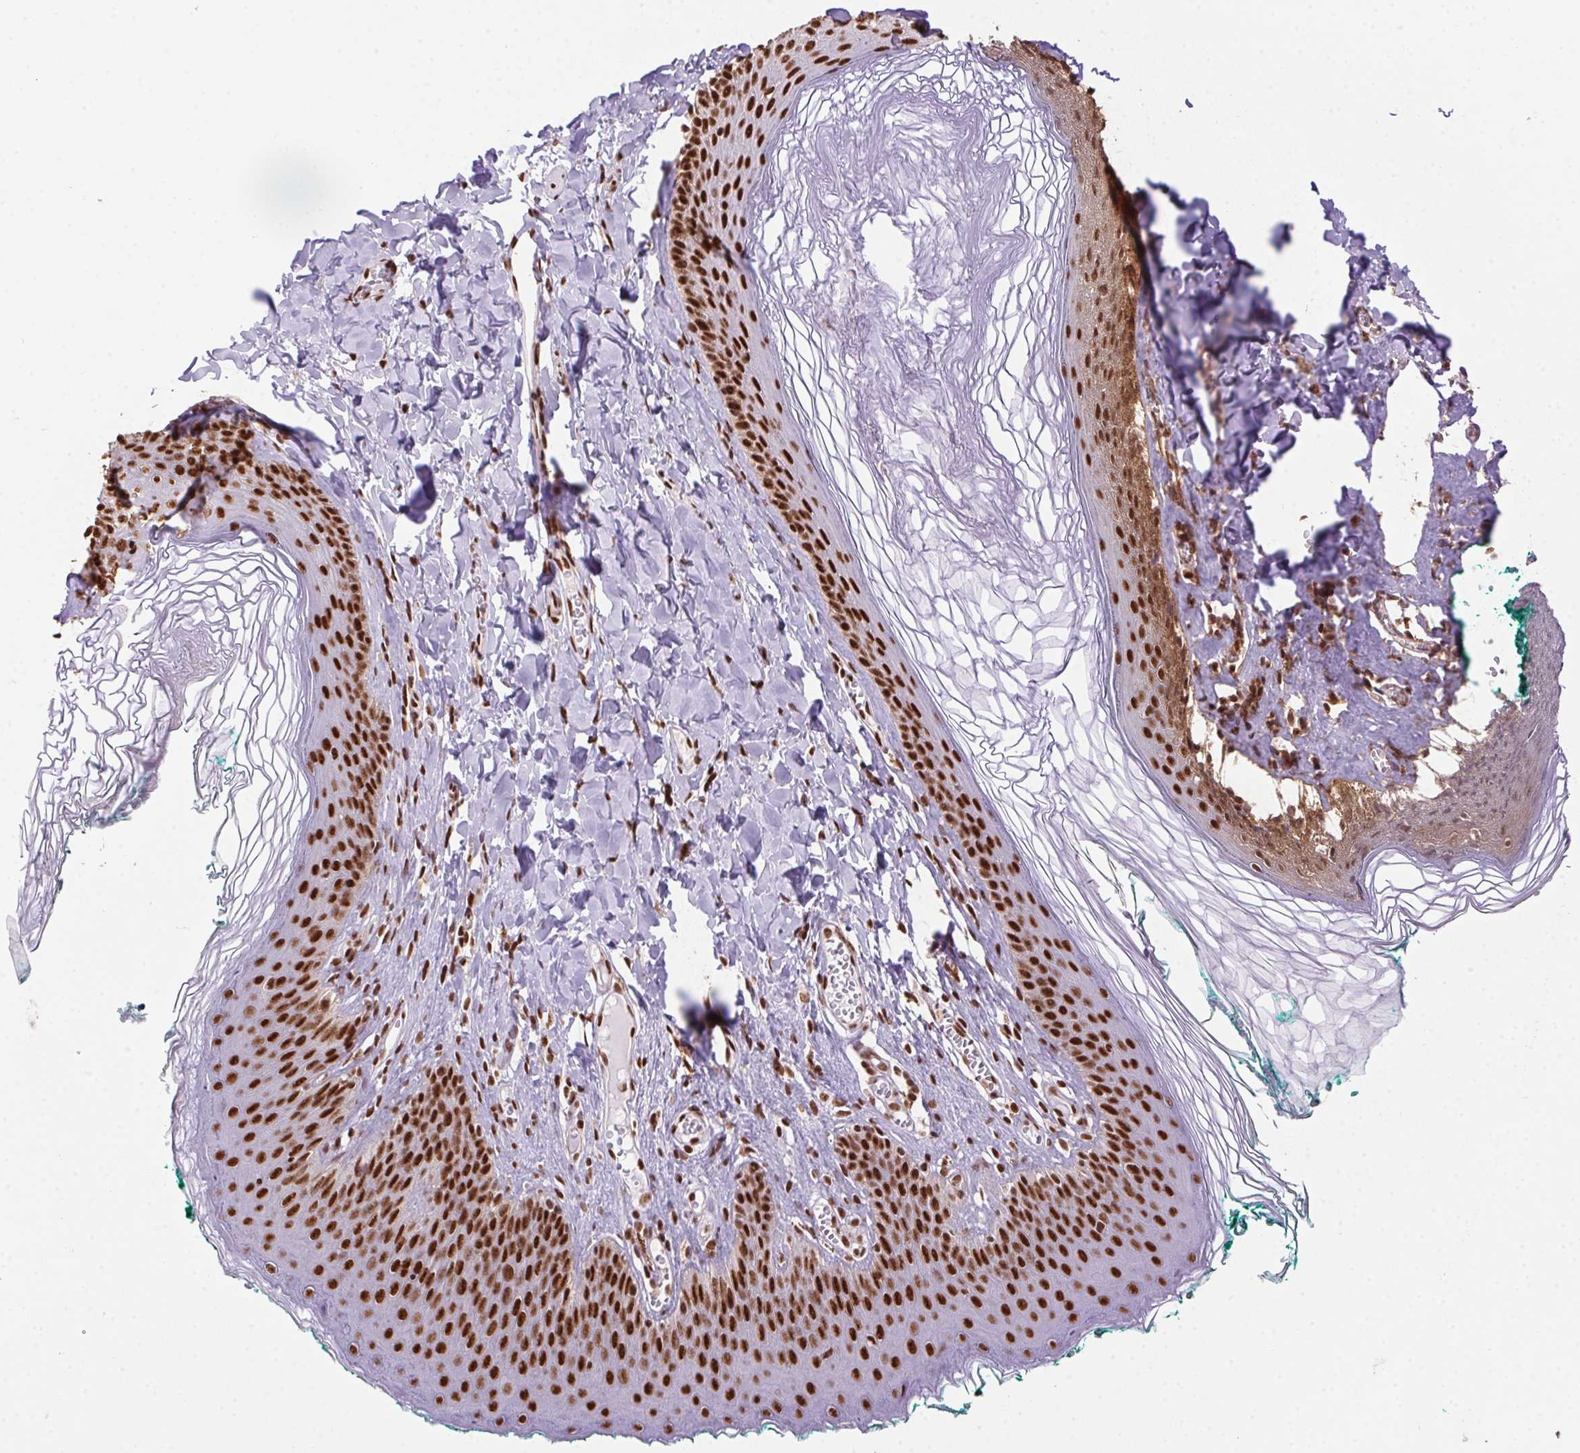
{"staining": {"intensity": "strong", "quantity": ">75%", "location": "nuclear"}, "tissue": "skin", "cell_type": "Epidermal cells", "image_type": "normal", "snomed": [{"axis": "morphology", "description": "Normal tissue, NOS"}, {"axis": "topography", "description": "Vulva"}, {"axis": "topography", "description": "Peripheral nerve tissue"}], "caption": "Epidermal cells demonstrate high levels of strong nuclear expression in about >75% of cells in benign human skin.", "gene": "ZNF207", "patient": {"sex": "female", "age": 66}}